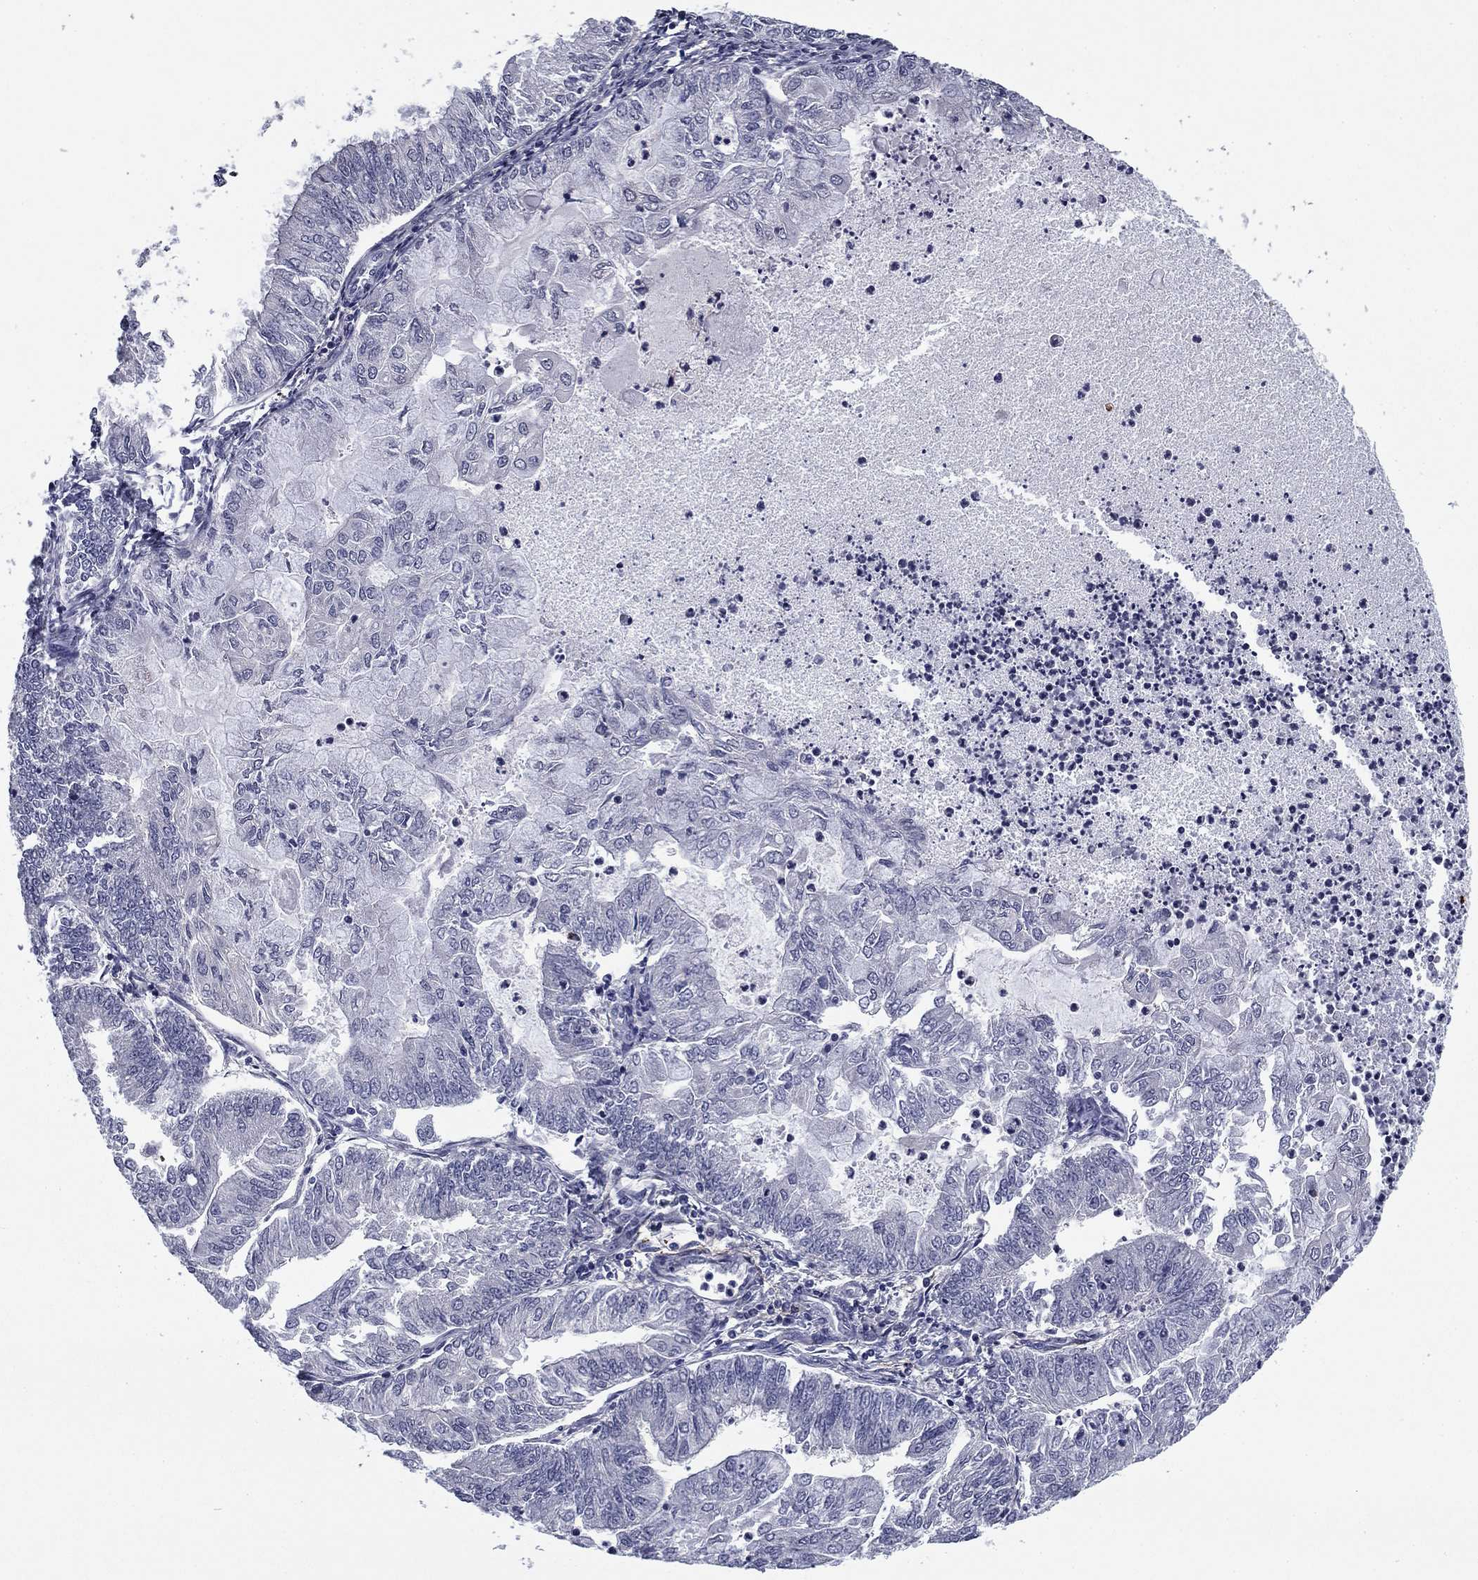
{"staining": {"intensity": "negative", "quantity": "none", "location": "none"}, "tissue": "endometrial cancer", "cell_type": "Tumor cells", "image_type": "cancer", "snomed": [{"axis": "morphology", "description": "Adenocarcinoma, NOS"}, {"axis": "topography", "description": "Endometrium"}], "caption": "Image shows no significant protein staining in tumor cells of endometrial cancer. The staining was performed using DAB (3,3'-diaminobenzidine) to visualize the protein expression in brown, while the nuclei were stained in blue with hematoxylin (Magnification: 20x).", "gene": "REXO5", "patient": {"sex": "female", "age": 59}}